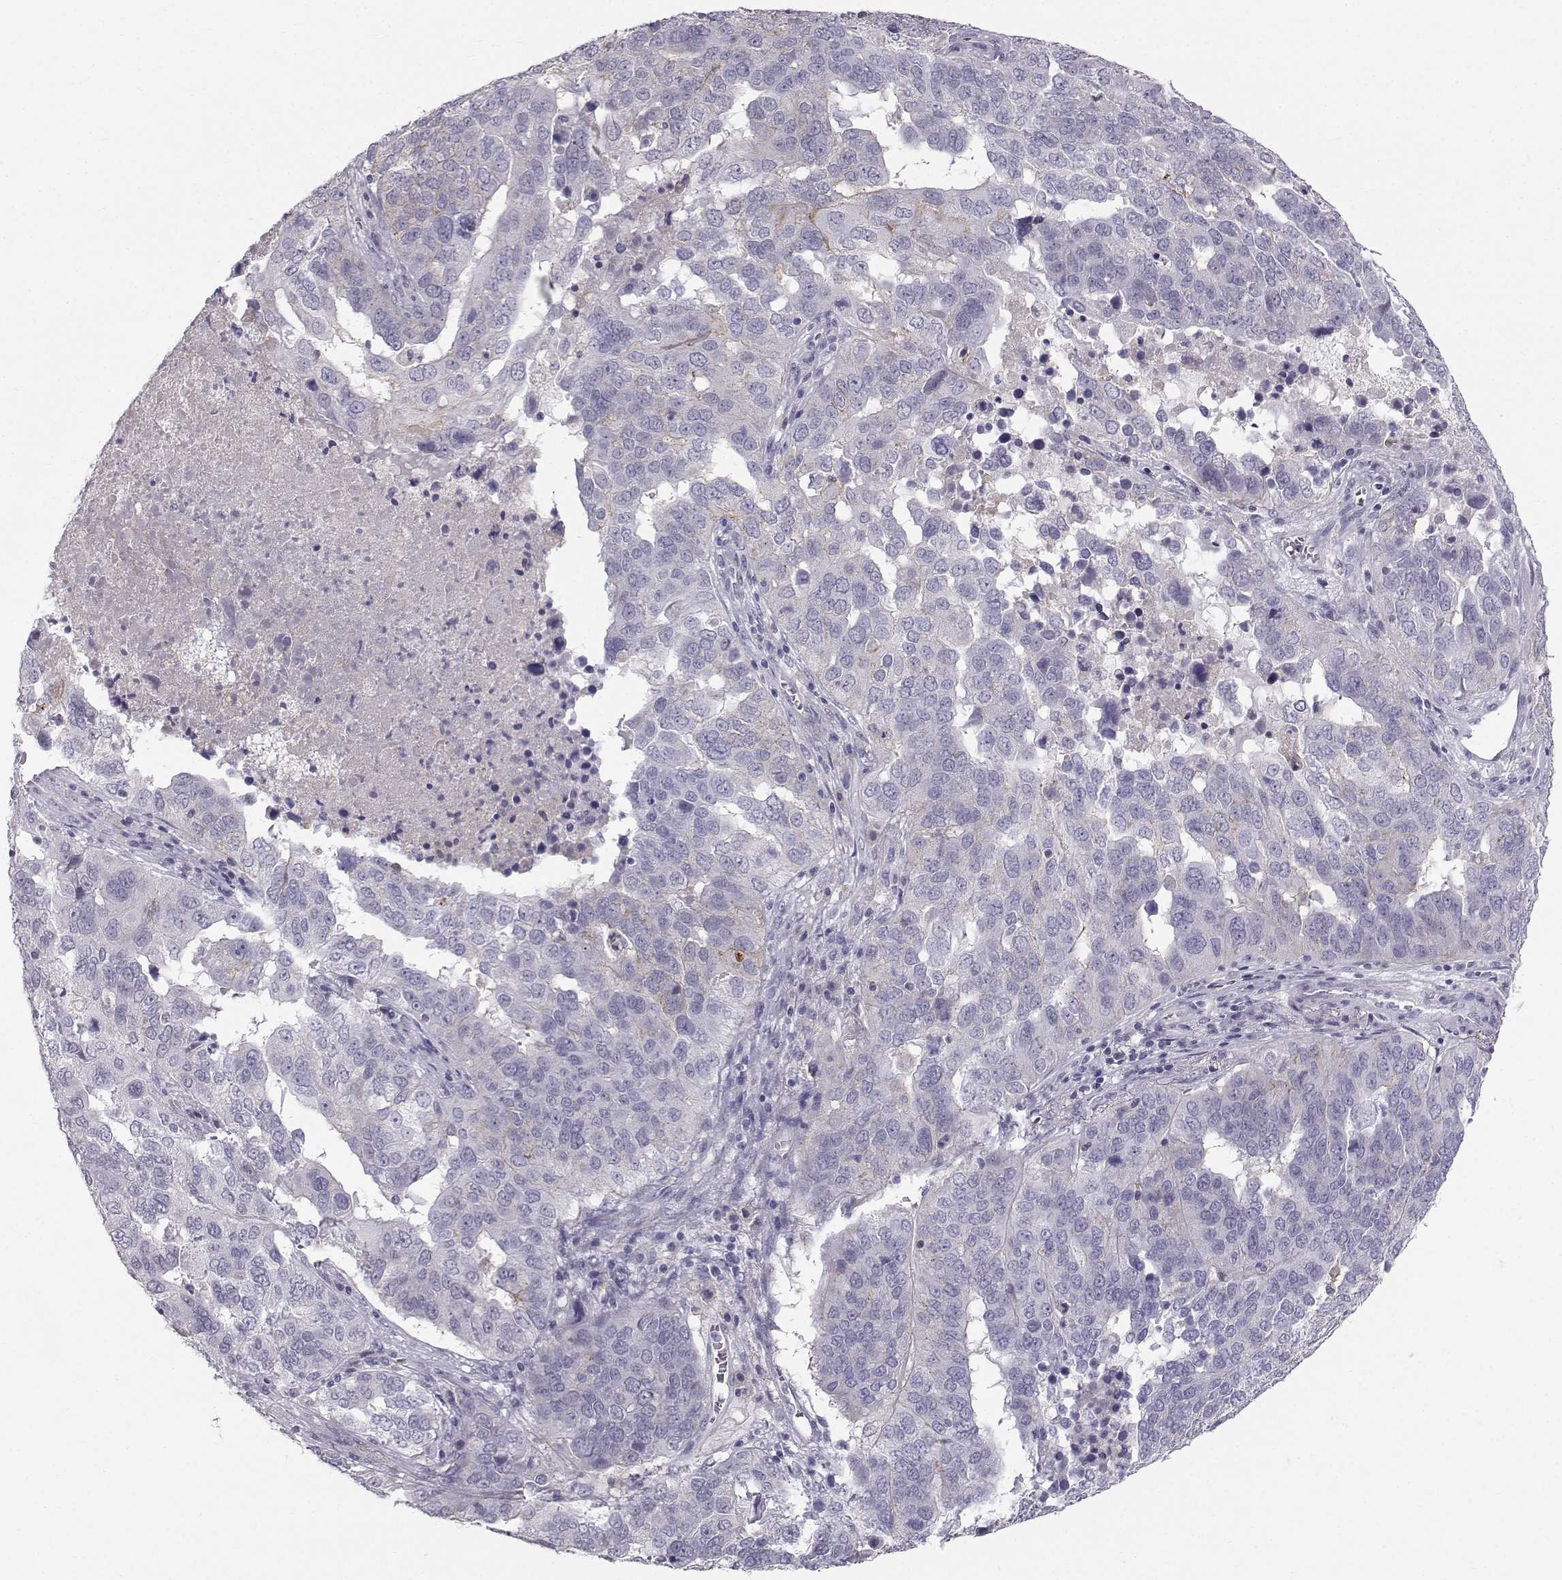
{"staining": {"intensity": "weak", "quantity": "<25%", "location": "cytoplasmic/membranous"}, "tissue": "ovarian cancer", "cell_type": "Tumor cells", "image_type": "cancer", "snomed": [{"axis": "morphology", "description": "Carcinoma, endometroid"}, {"axis": "topography", "description": "Soft tissue"}, {"axis": "topography", "description": "Ovary"}], "caption": "Ovarian endometroid carcinoma was stained to show a protein in brown. There is no significant positivity in tumor cells.", "gene": "SPDYE4", "patient": {"sex": "female", "age": 52}}